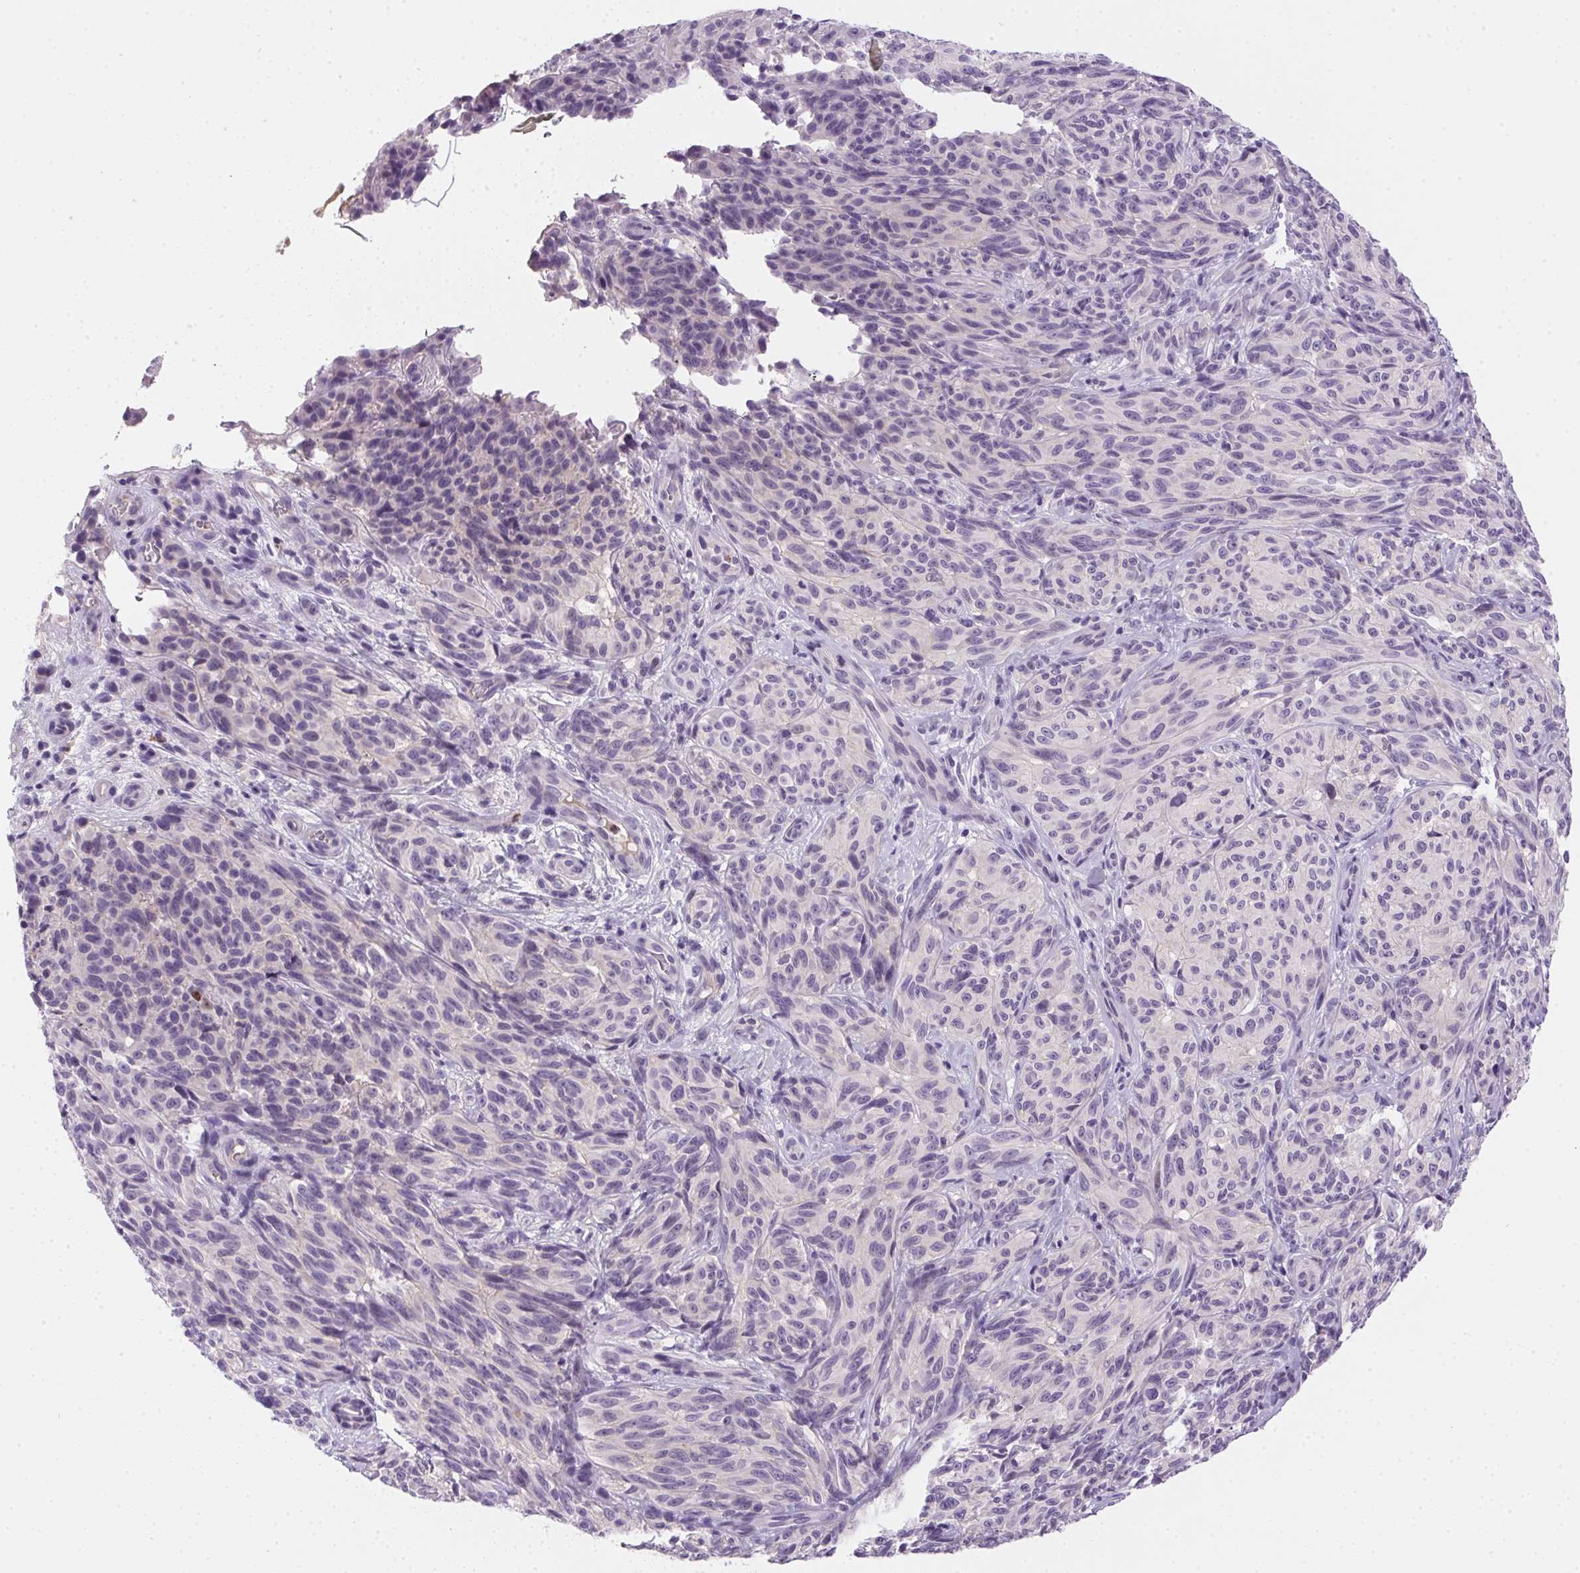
{"staining": {"intensity": "negative", "quantity": "none", "location": "none"}, "tissue": "melanoma", "cell_type": "Tumor cells", "image_type": "cancer", "snomed": [{"axis": "morphology", "description": "Malignant melanoma, NOS"}, {"axis": "topography", "description": "Skin"}], "caption": "Tumor cells are negative for brown protein staining in melanoma.", "gene": "SSTR4", "patient": {"sex": "female", "age": 85}}